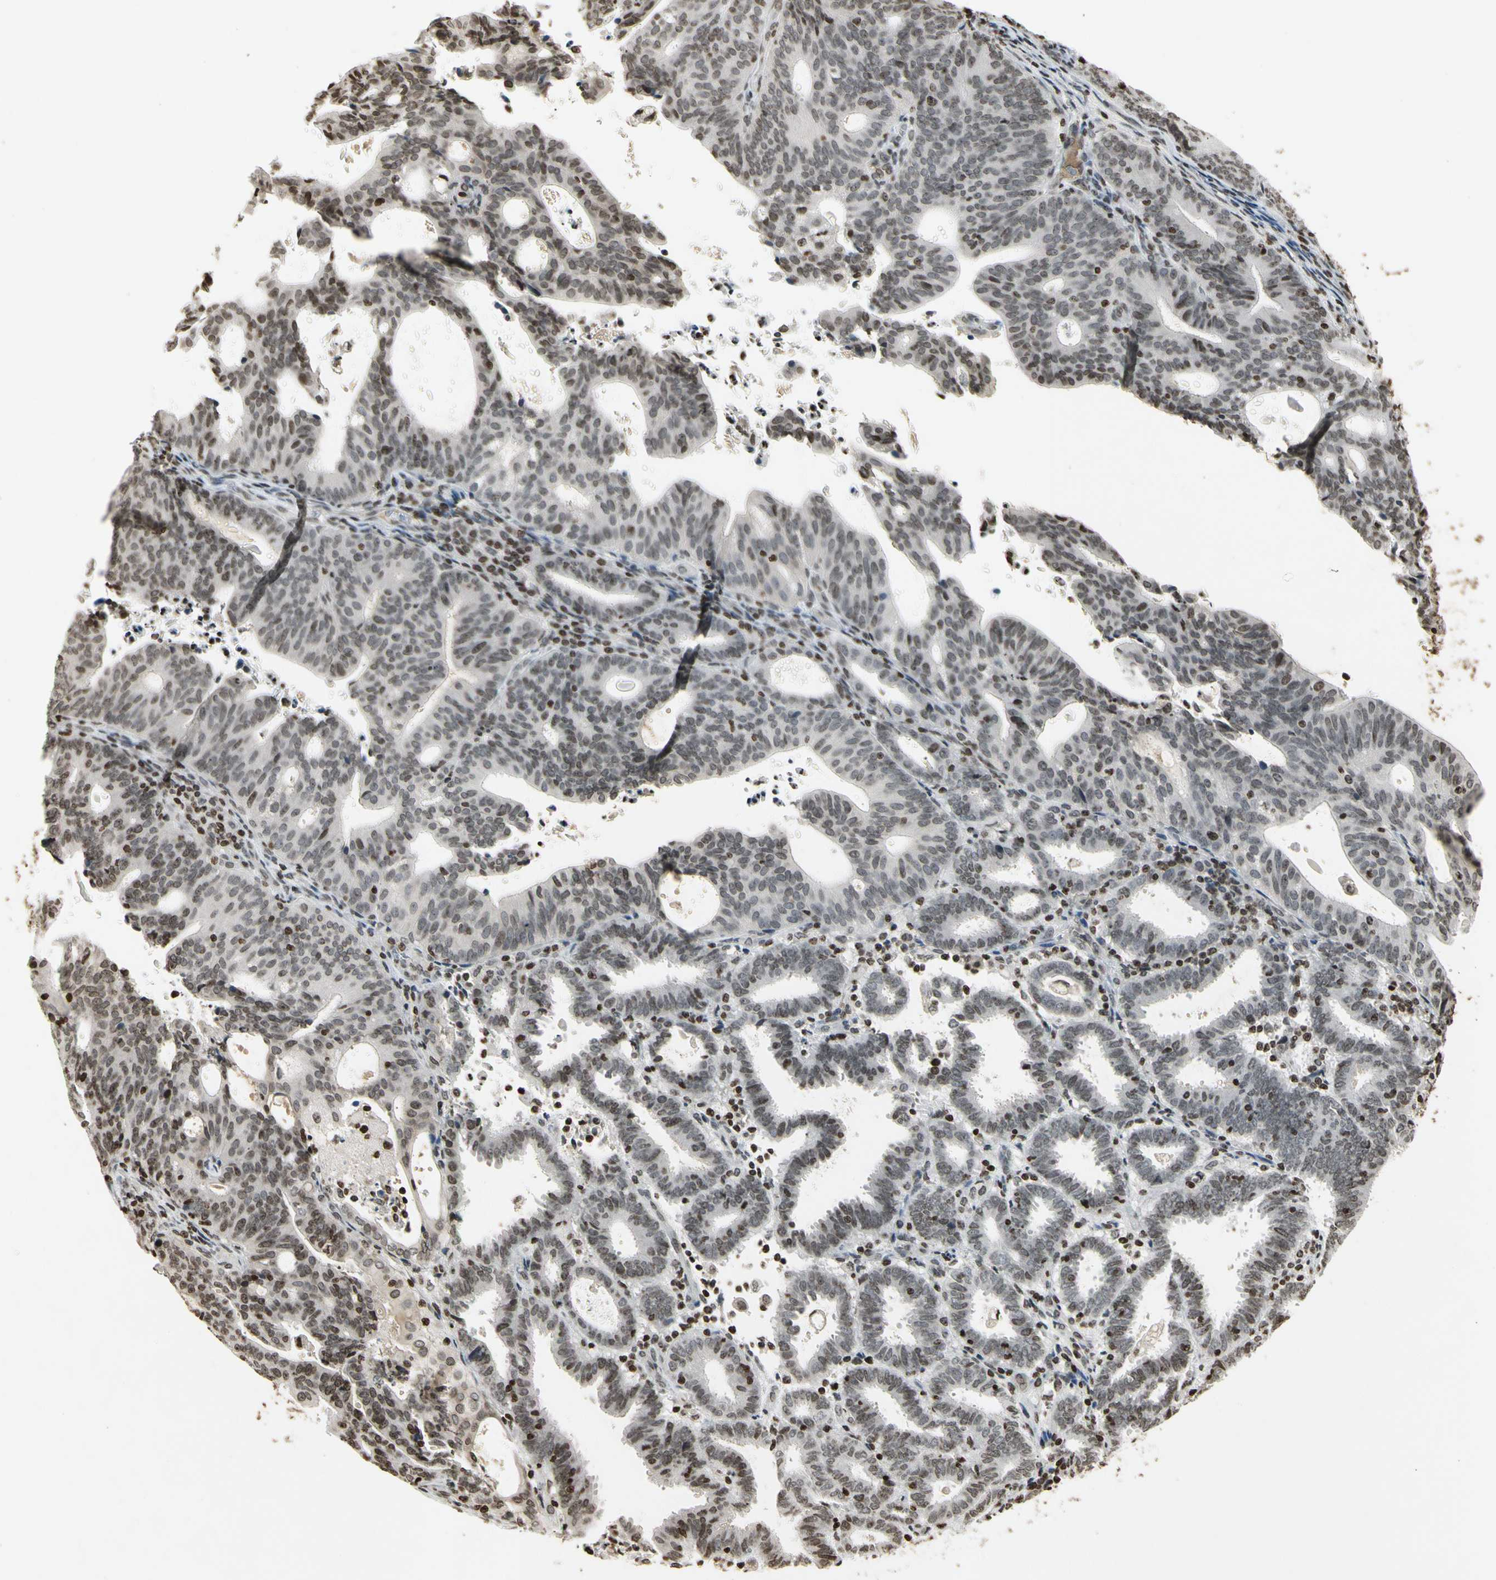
{"staining": {"intensity": "weak", "quantity": ">75%", "location": "nuclear"}, "tissue": "endometrial cancer", "cell_type": "Tumor cells", "image_type": "cancer", "snomed": [{"axis": "morphology", "description": "Adenocarcinoma, NOS"}, {"axis": "topography", "description": "Uterus"}], "caption": "Brown immunohistochemical staining in adenocarcinoma (endometrial) shows weak nuclear expression in approximately >75% of tumor cells.", "gene": "RORA", "patient": {"sex": "female", "age": 83}}